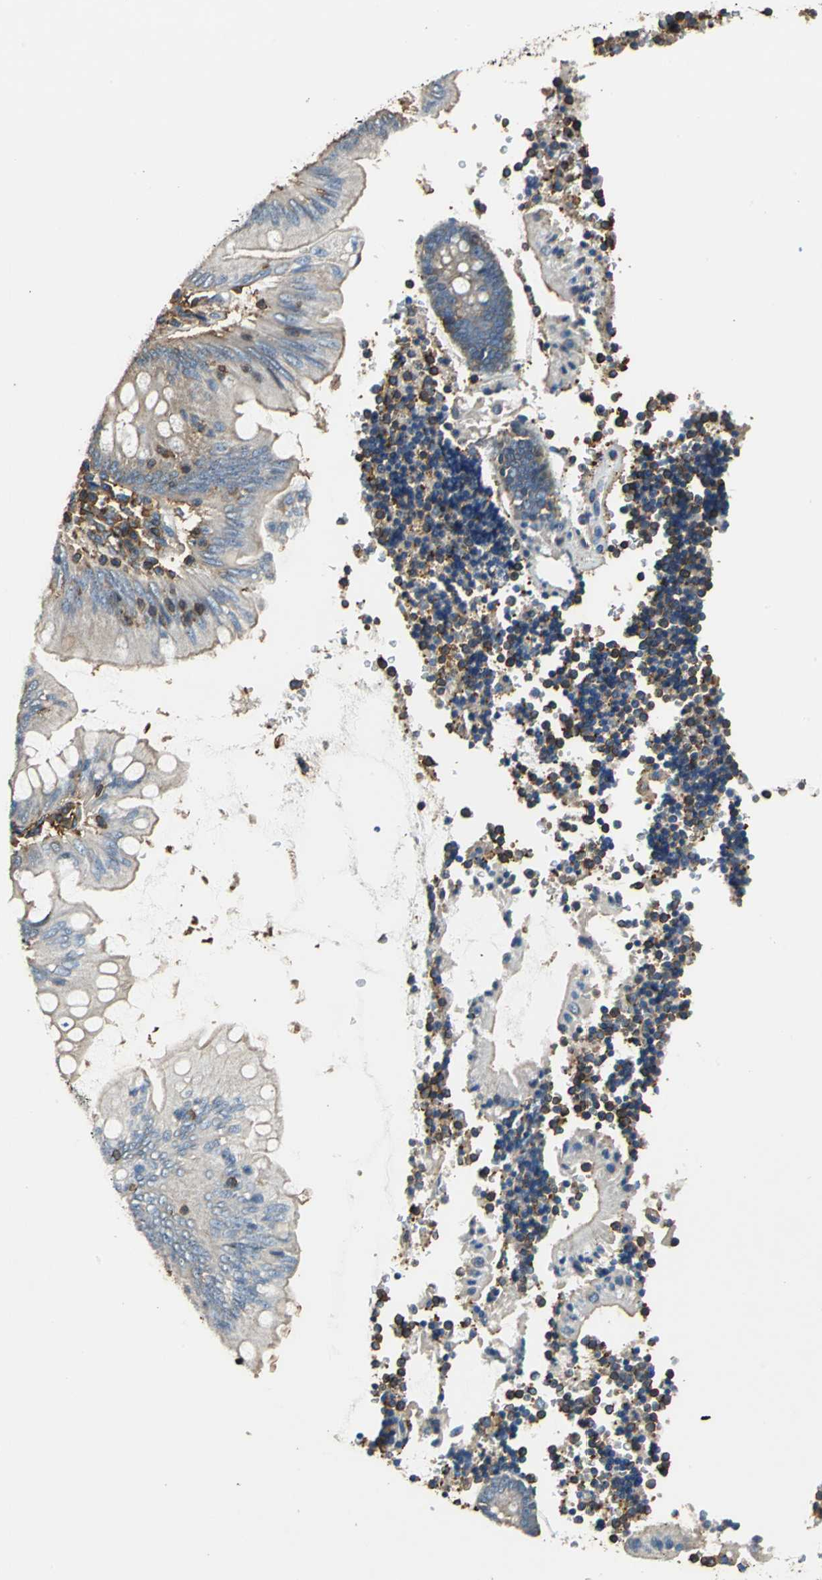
{"staining": {"intensity": "moderate", "quantity": "25%-75%", "location": "cytoplasmic/membranous"}, "tissue": "appendix", "cell_type": "Glandular cells", "image_type": "normal", "snomed": [{"axis": "morphology", "description": "Normal tissue, NOS"}, {"axis": "morphology", "description": "Inflammation, NOS"}, {"axis": "topography", "description": "Appendix"}], "caption": "Immunohistochemistry (IHC) staining of normal appendix, which reveals medium levels of moderate cytoplasmic/membranous positivity in approximately 25%-75% of glandular cells indicating moderate cytoplasmic/membranous protein expression. The staining was performed using DAB (brown) for protein detection and nuclei were counterstained in hematoxylin (blue).", "gene": "PARVA", "patient": {"sex": "male", "age": 46}}